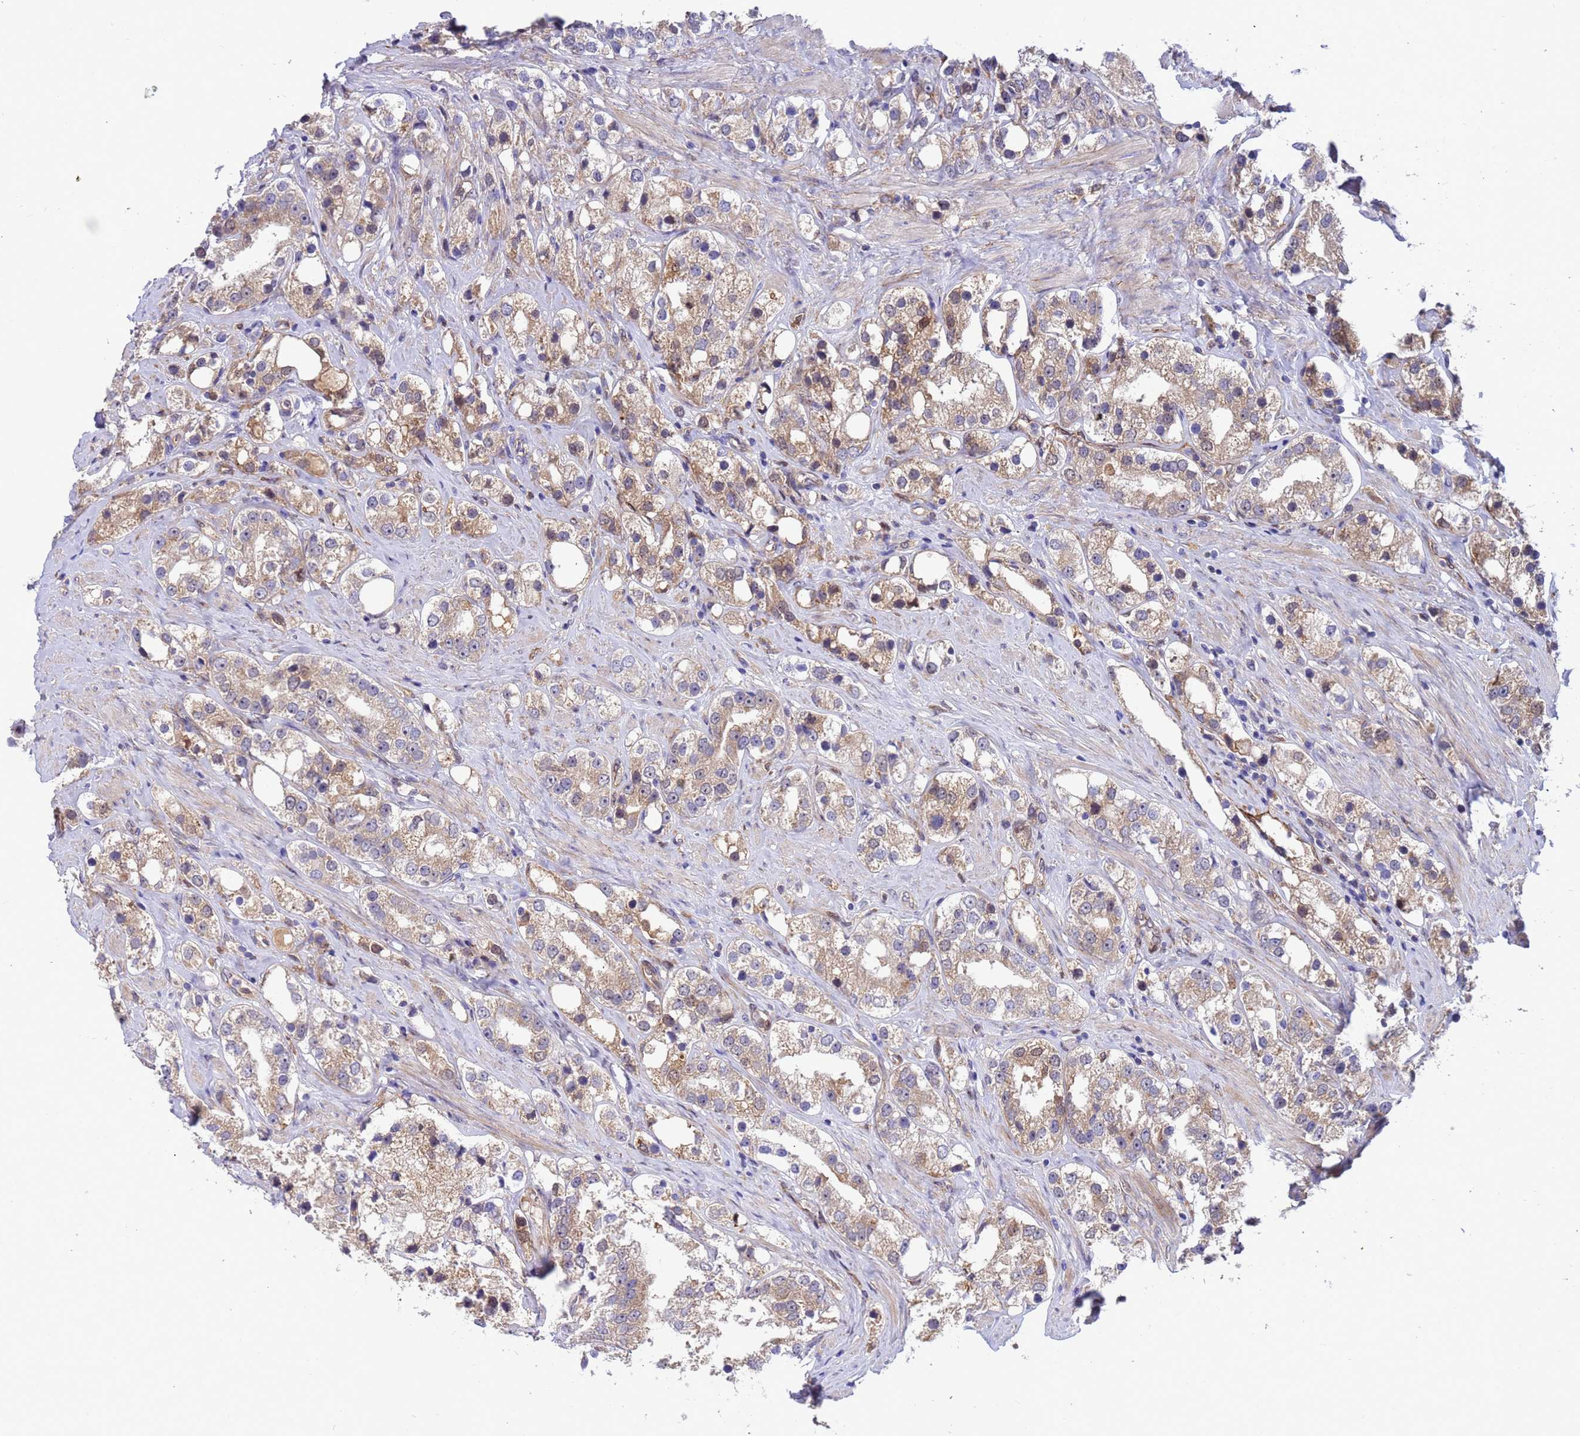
{"staining": {"intensity": "weak", "quantity": "25%-75%", "location": "cytoplasmic/membranous"}, "tissue": "prostate cancer", "cell_type": "Tumor cells", "image_type": "cancer", "snomed": [{"axis": "morphology", "description": "Adenocarcinoma, NOS"}, {"axis": "topography", "description": "Prostate"}], "caption": "Prostate adenocarcinoma stained with a protein marker reveals weak staining in tumor cells.", "gene": "FOXRED1", "patient": {"sex": "male", "age": 79}}